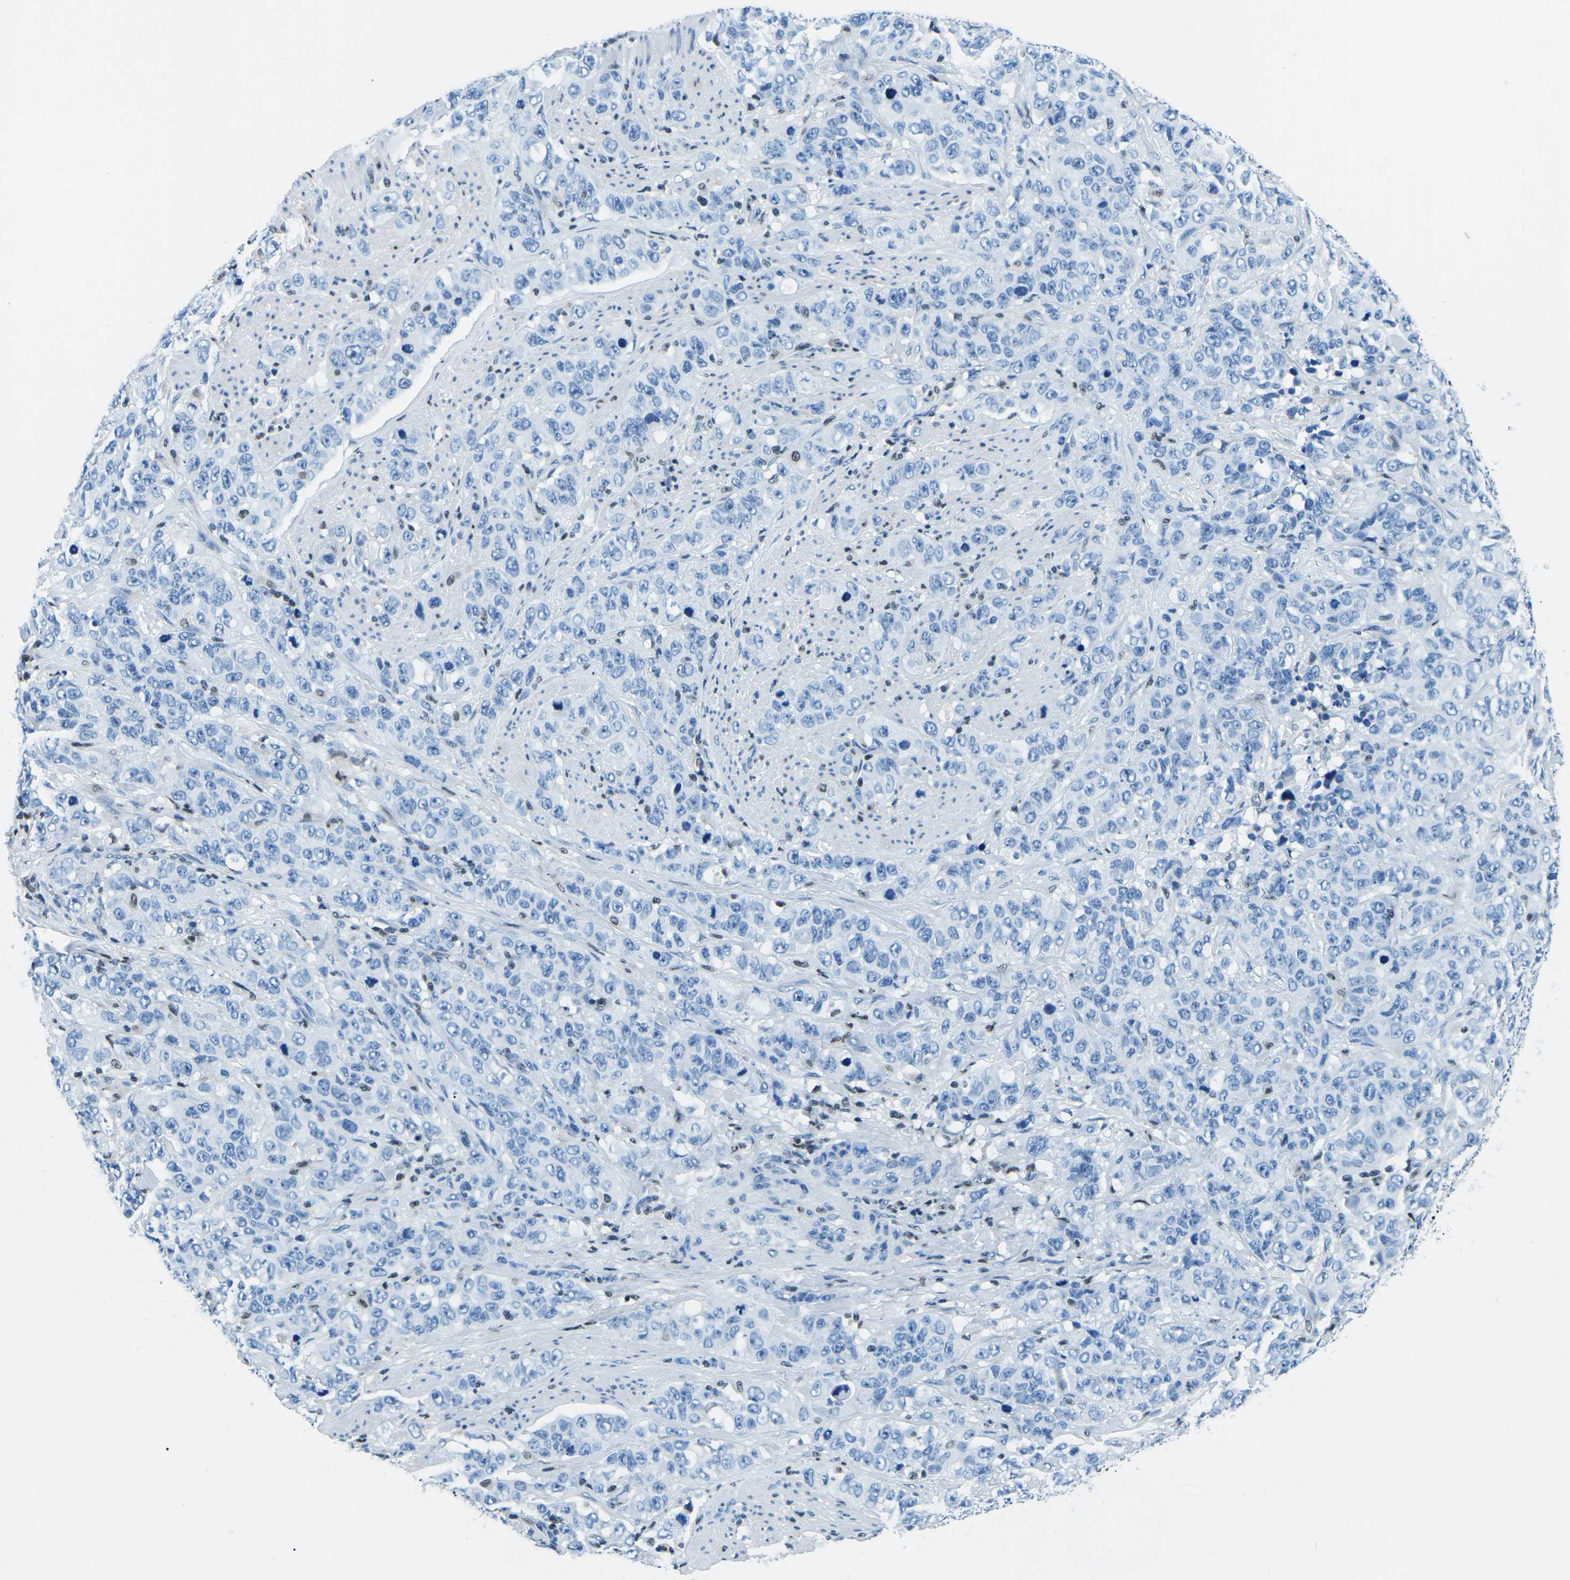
{"staining": {"intensity": "negative", "quantity": "none", "location": "none"}, "tissue": "stomach cancer", "cell_type": "Tumor cells", "image_type": "cancer", "snomed": [{"axis": "morphology", "description": "Adenocarcinoma, NOS"}, {"axis": "topography", "description": "Stomach"}], "caption": "This is a histopathology image of immunohistochemistry staining of adenocarcinoma (stomach), which shows no expression in tumor cells. The staining was performed using DAB (3,3'-diaminobenzidine) to visualize the protein expression in brown, while the nuclei were stained in blue with hematoxylin (Magnification: 20x).", "gene": "CELF2", "patient": {"sex": "male", "age": 48}}